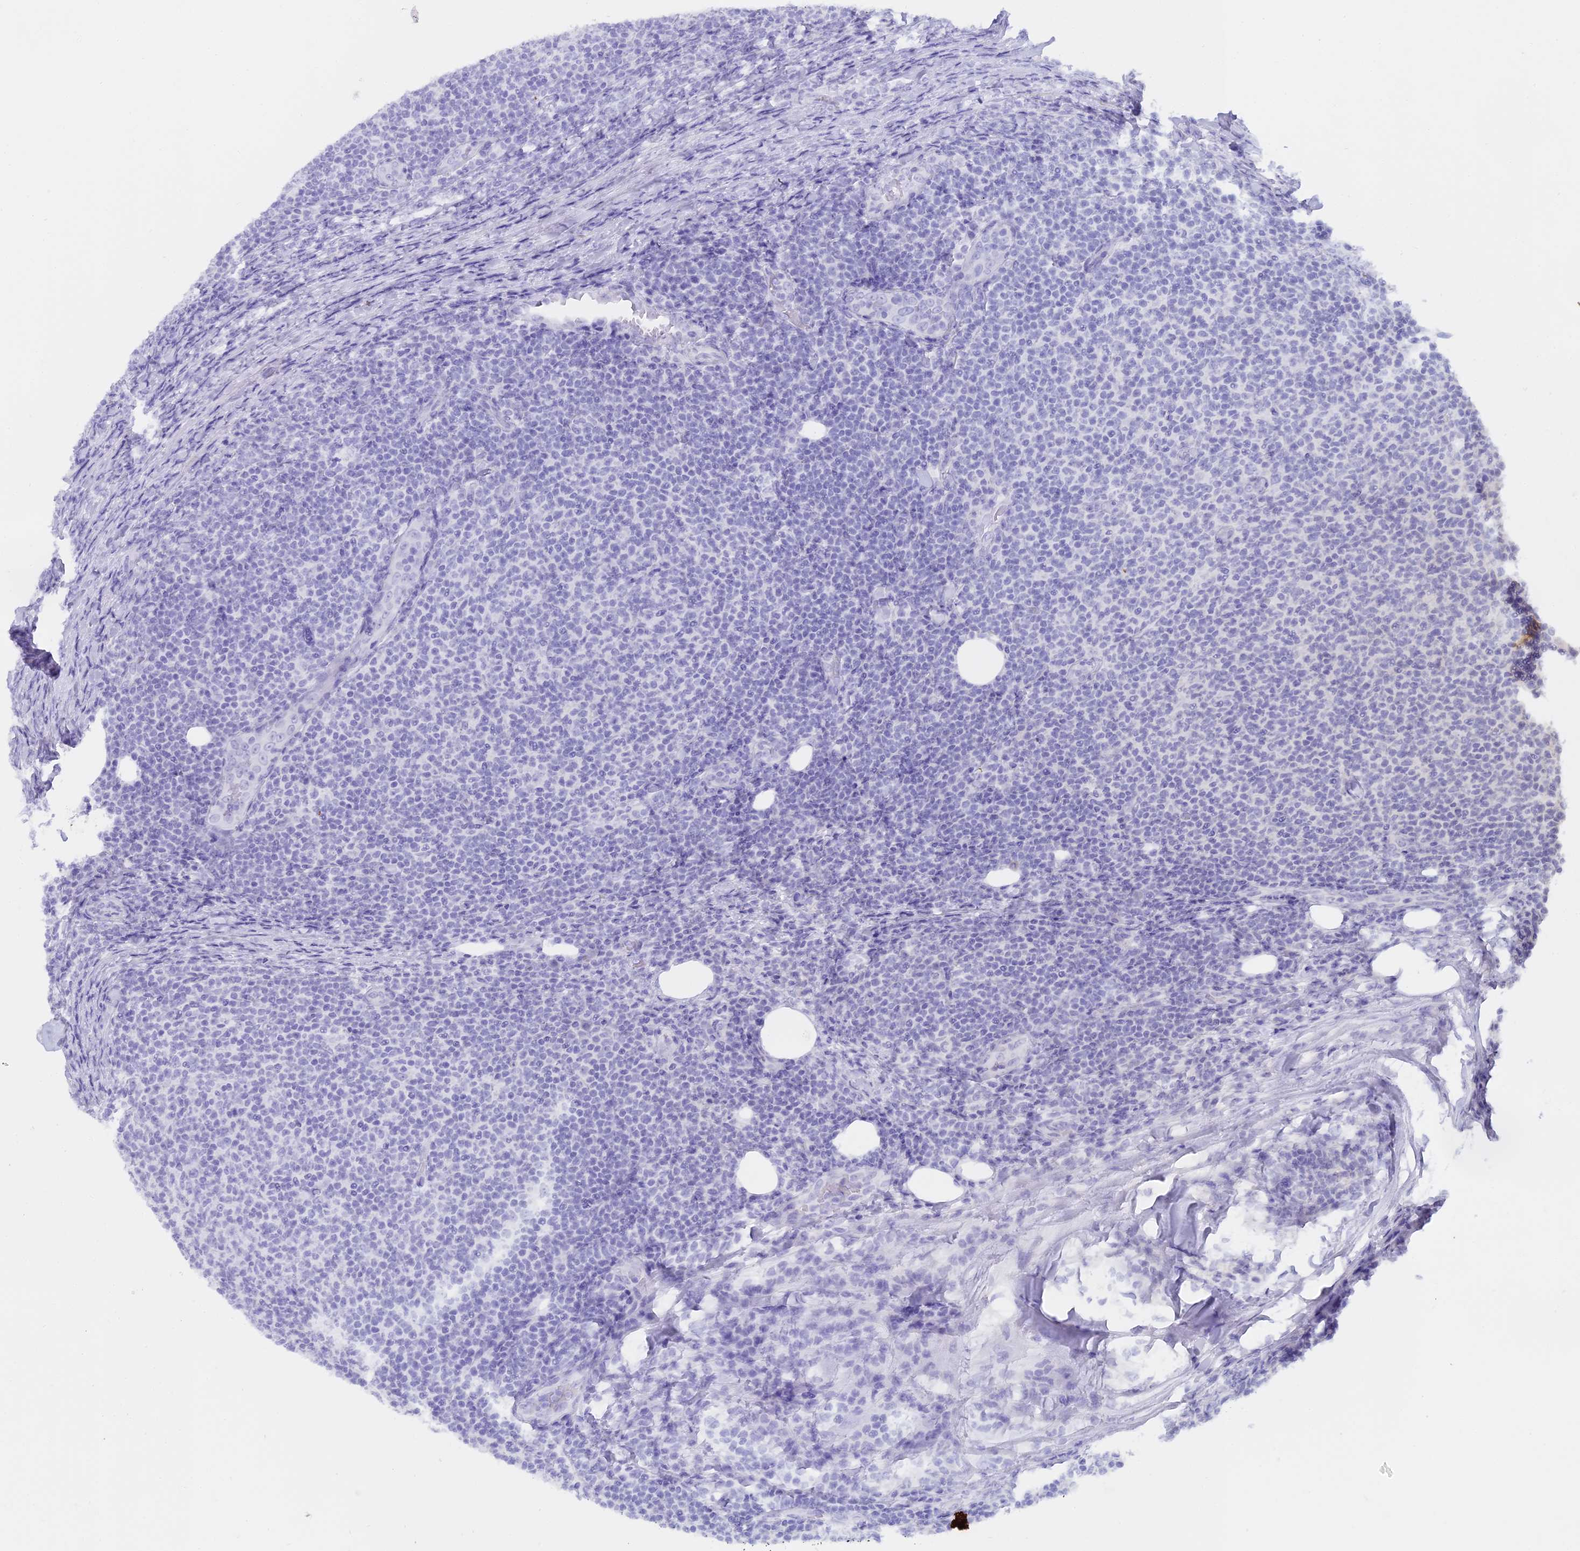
{"staining": {"intensity": "negative", "quantity": "none", "location": "none"}, "tissue": "lymphoma", "cell_type": "Tumor cells", "image_type": "cancer", "snomed": [{"axis": "morphology", "description": "Malignant lymphoma, non-Hodgkin's type, Low grade"}, {"axis": "topography", "description": "Lymph node"}], "caption": "Tumor cells show no significant positivity in malignant lymphoma, non-Hodgkin's type (low-grade).", "gene": "ALPP", "patient": {"sex": "male", "age": 66}}